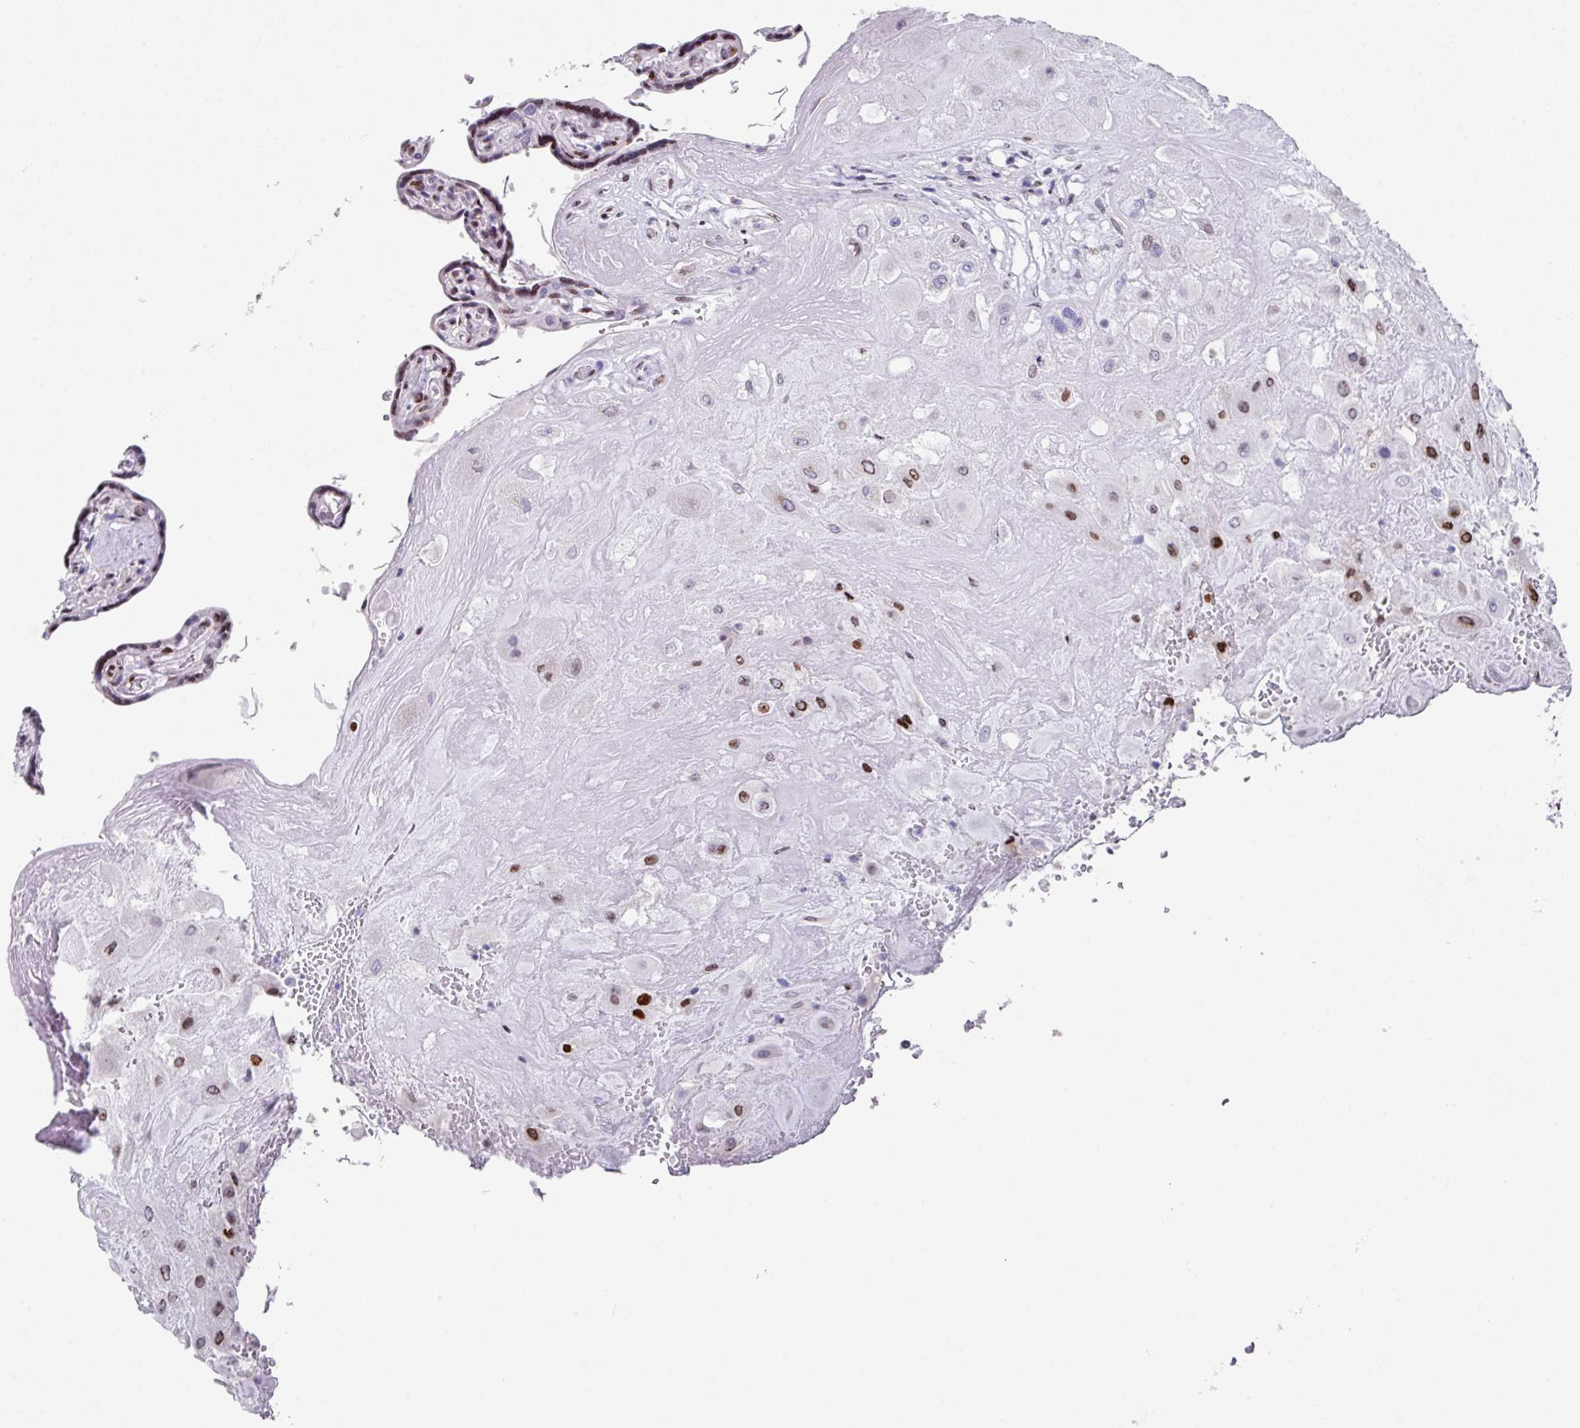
{"staining": {"intensity": "strong", "quantity": "25%-75%", "location": "nuclear"}, "tissue": "placenta", "cell_type": "Decidual cells", "image_type": "normal", "snomed": [{"axis": "morphology", "description": "Normal tissue, NOS"}, {"axis": "topography", "description": "Placenta"}], "caption": "Immunohistochemistry (DAB) staining of benign human placenta demonstrates strong nuclear protein expression in about 25%-75% of decidual cells. Using DAB (brown) and hematoxylin (blue) stains, captured at high magnification using brightfield microscopy.", "gene": "TCF3", "patient": {"sex": "female", "age": 32}}